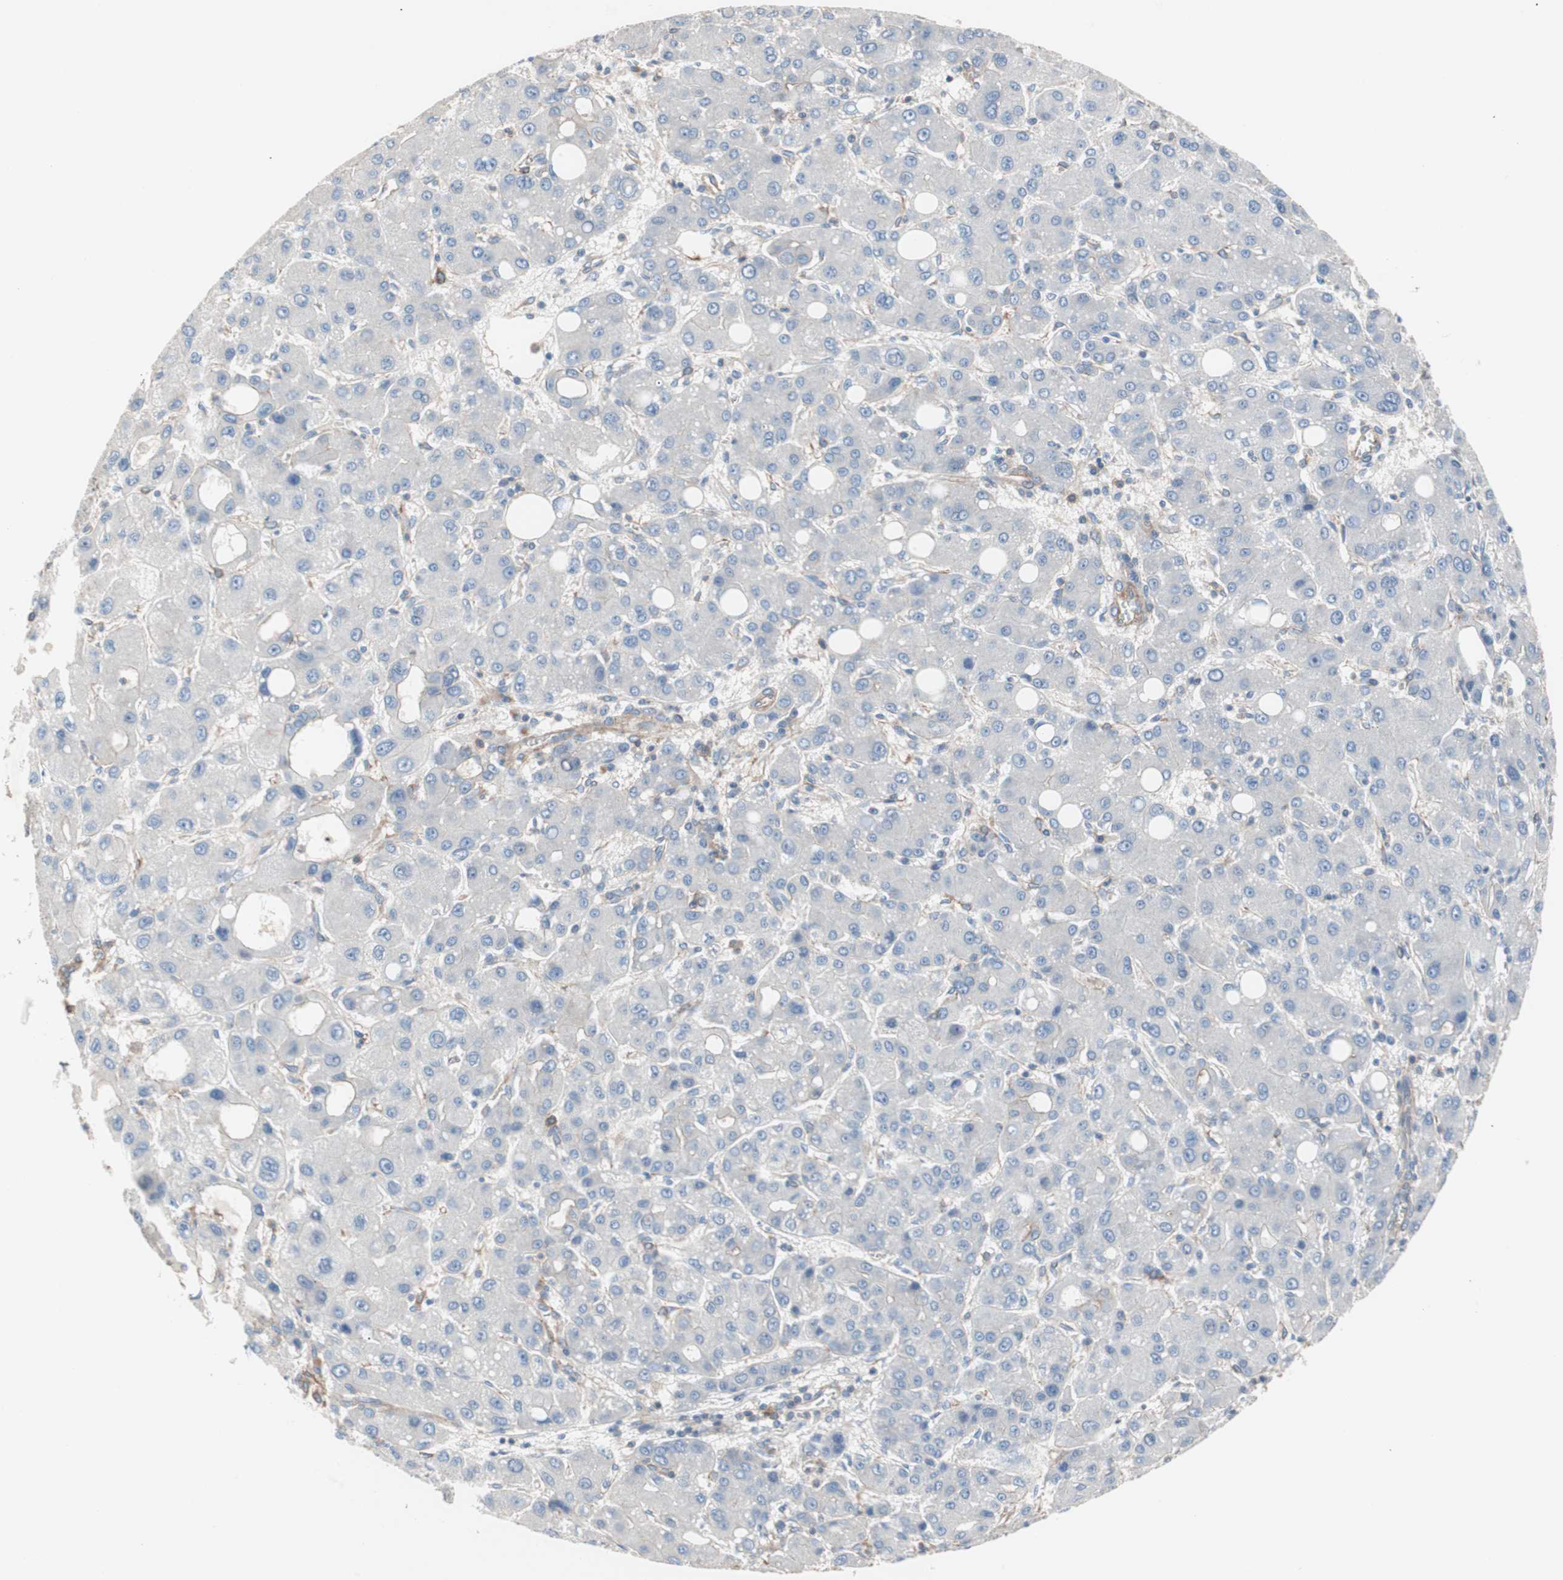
{"staining": {"intensity": "negative", "quantity": "none", "location": "none"}, "tissue": "liver cancer", "cell_type": "Tumor cells", "image_type": "cancer", "snomed": [{"axis": "morphology", "description": "Carcinoma, Hepatocellular, NOS"}, {"axis": "topography", "description": "Liver"}], "caption": "Micrograph shows no protein staining in tumor cells of hepatocellular carcinoma (liver) tissue. (DAB immunohistochemistry with hematoxylin counter stain).", "gene": "GPR160", "patient": {"sex": "male", "age": 55}}